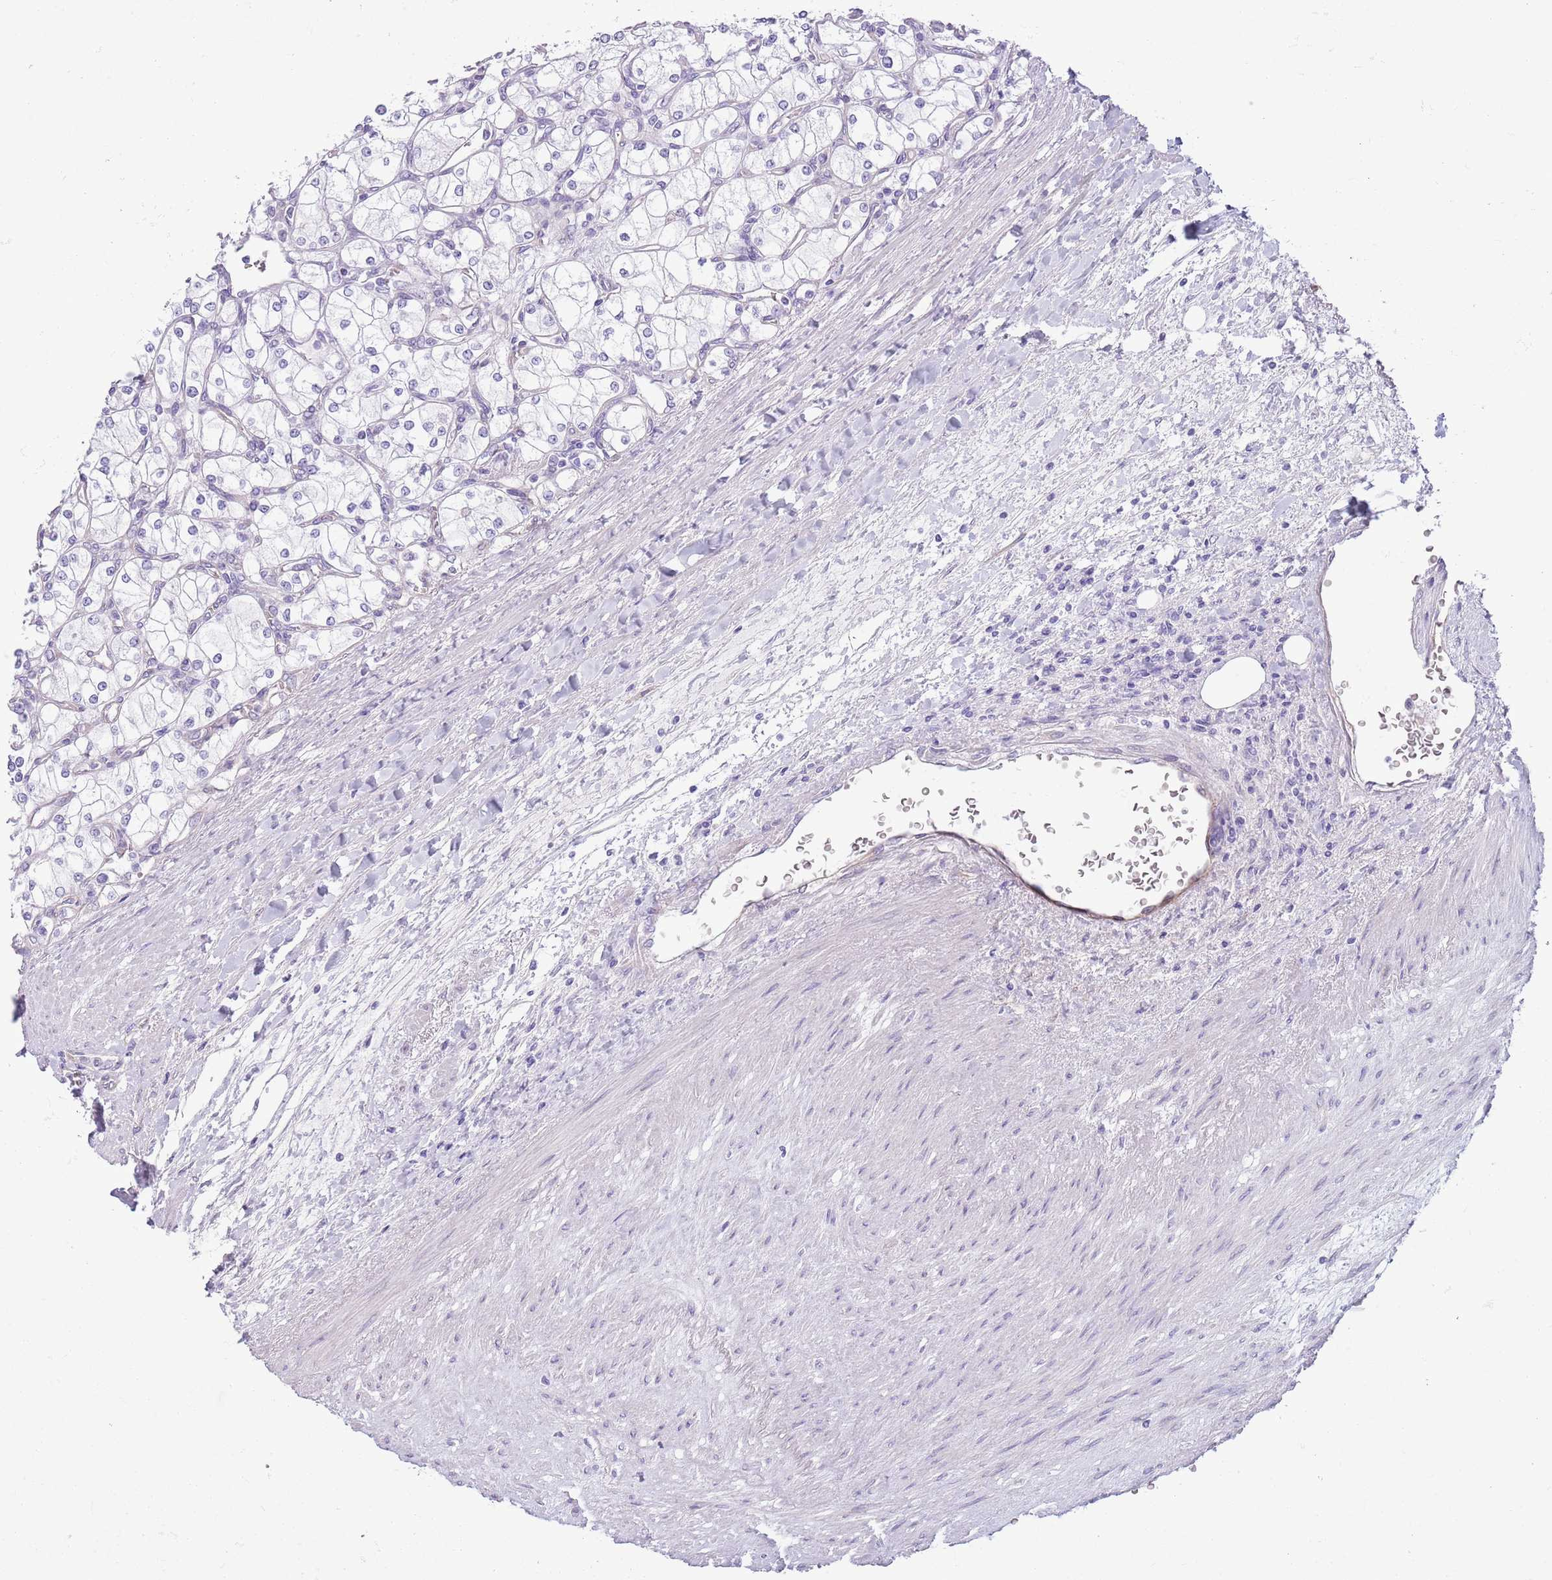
{"staining": {"intensity": "negative", "quantity": "none", "location": "none"}, "tissue": "renal cancer", "cell_type": "Tumor cells", "image_type": "cancer", "snomed": [{"axis": "morphology", "description": "Adenocarcinoma, NOS"}, {"axis": "topography", "description": "Kidney"}], "caption": "The photomicrograph exhibits no significant positivity in tumor cells of renal cancer.", "gene": "RBP3", "patient": {"sex": "male", "age": 80}}